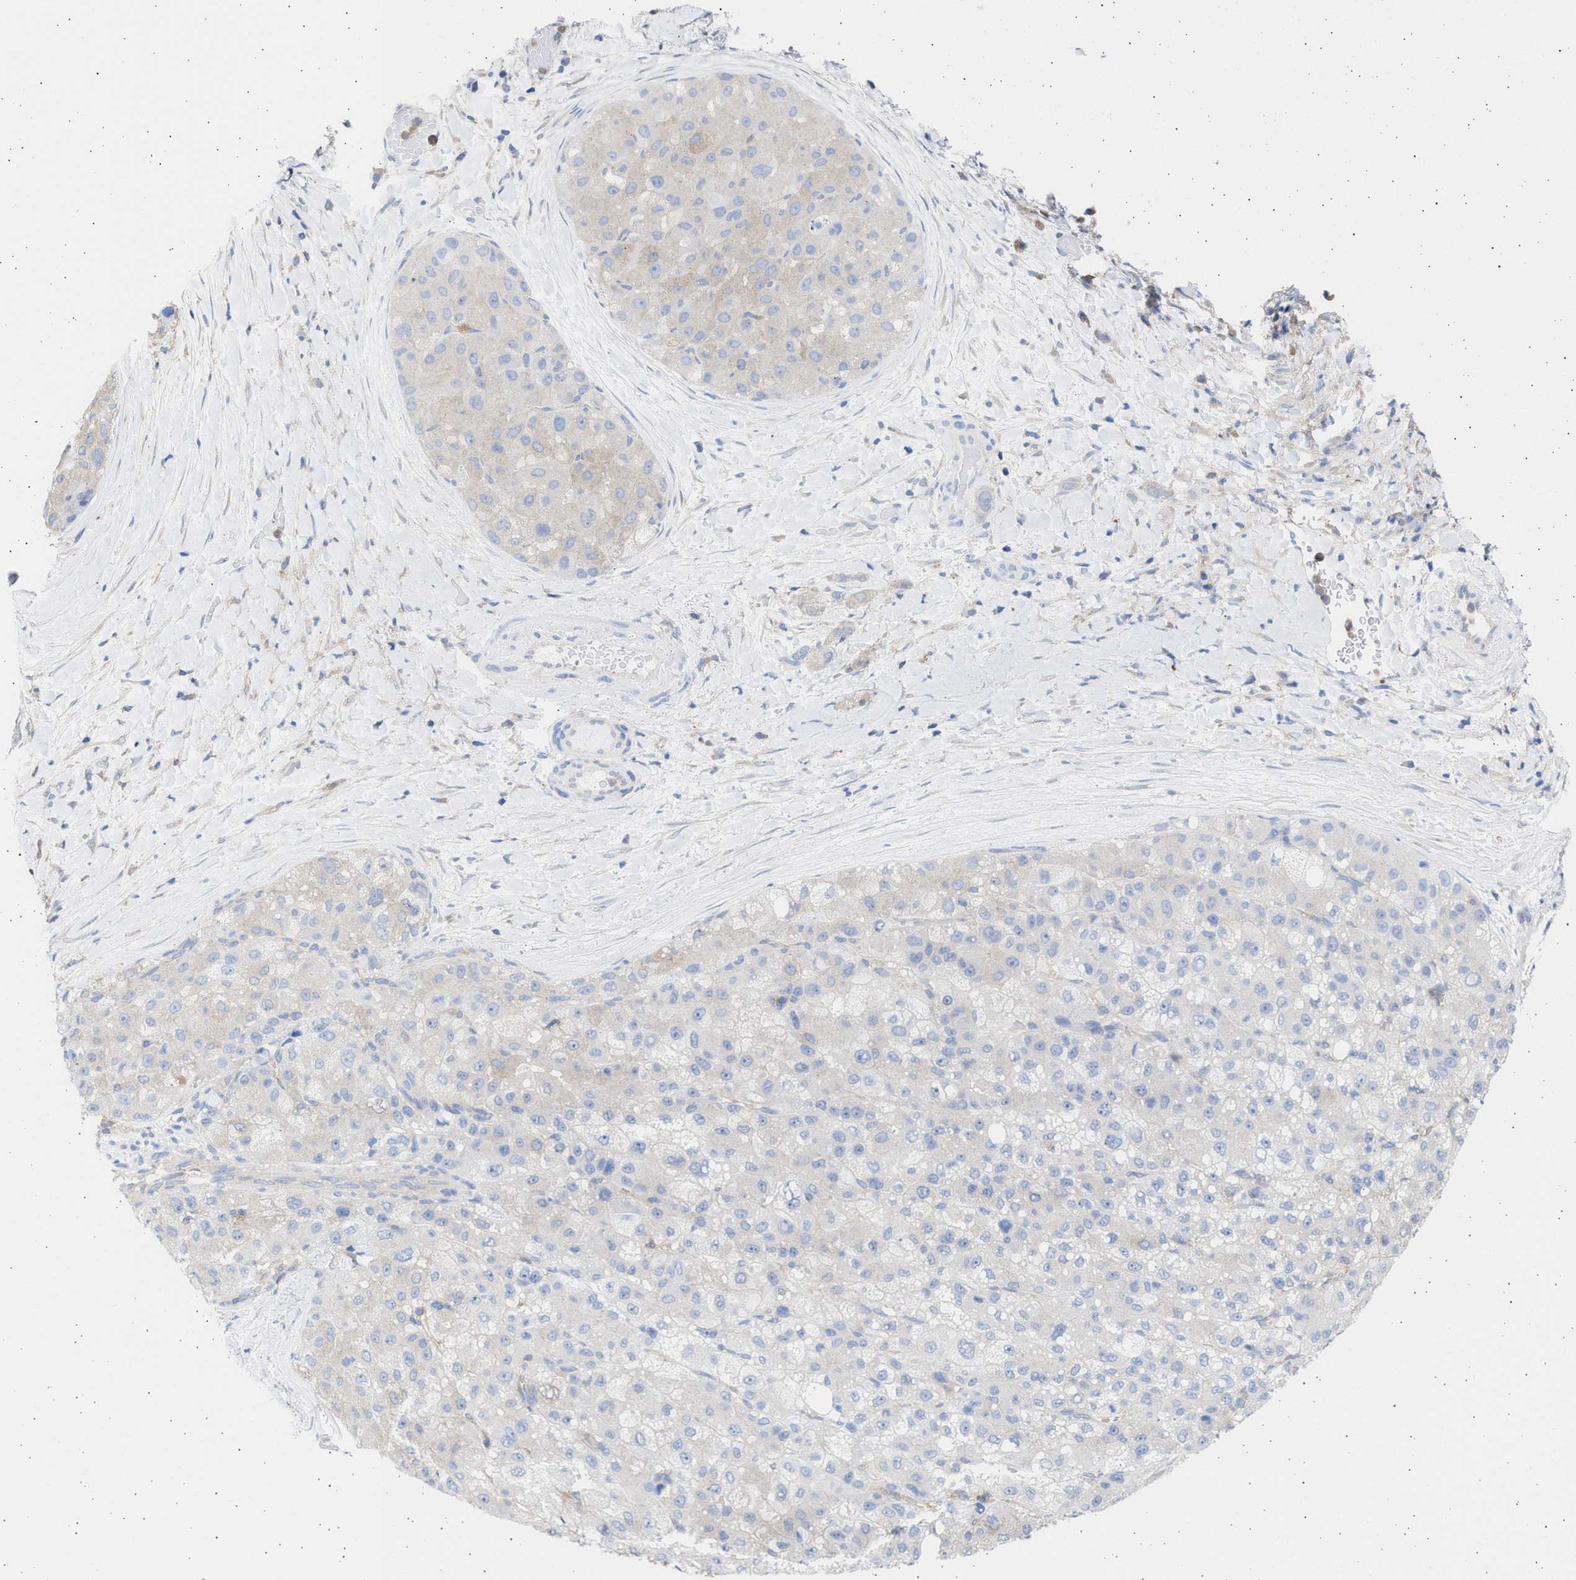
{"staining": {"intensity": "weak", "quantity": "<25%", "location": "cytoplasmic/membranous"}, "tissue": "liver cancer", "cell_type": "Tumor cells", "image_type": "cancer", "snomed": [{"axis": "morphology", "description": "Carcinoma, Hepatocellular, NOS"}, {"axis": "topography", "description": "Liver"}], "caption": "The image reveals no significant expression in tumor cells of liver cancer (hepatocellular carcinoma). Brightfield microscopy of immunohistochemistry stained with DAB (3,3'-diaminobenzidine) (brown) and hematoxylin (blue), captured at high magnification.", "gene": "ALDOC", "patient": {"sex": "male", "age": 80}}